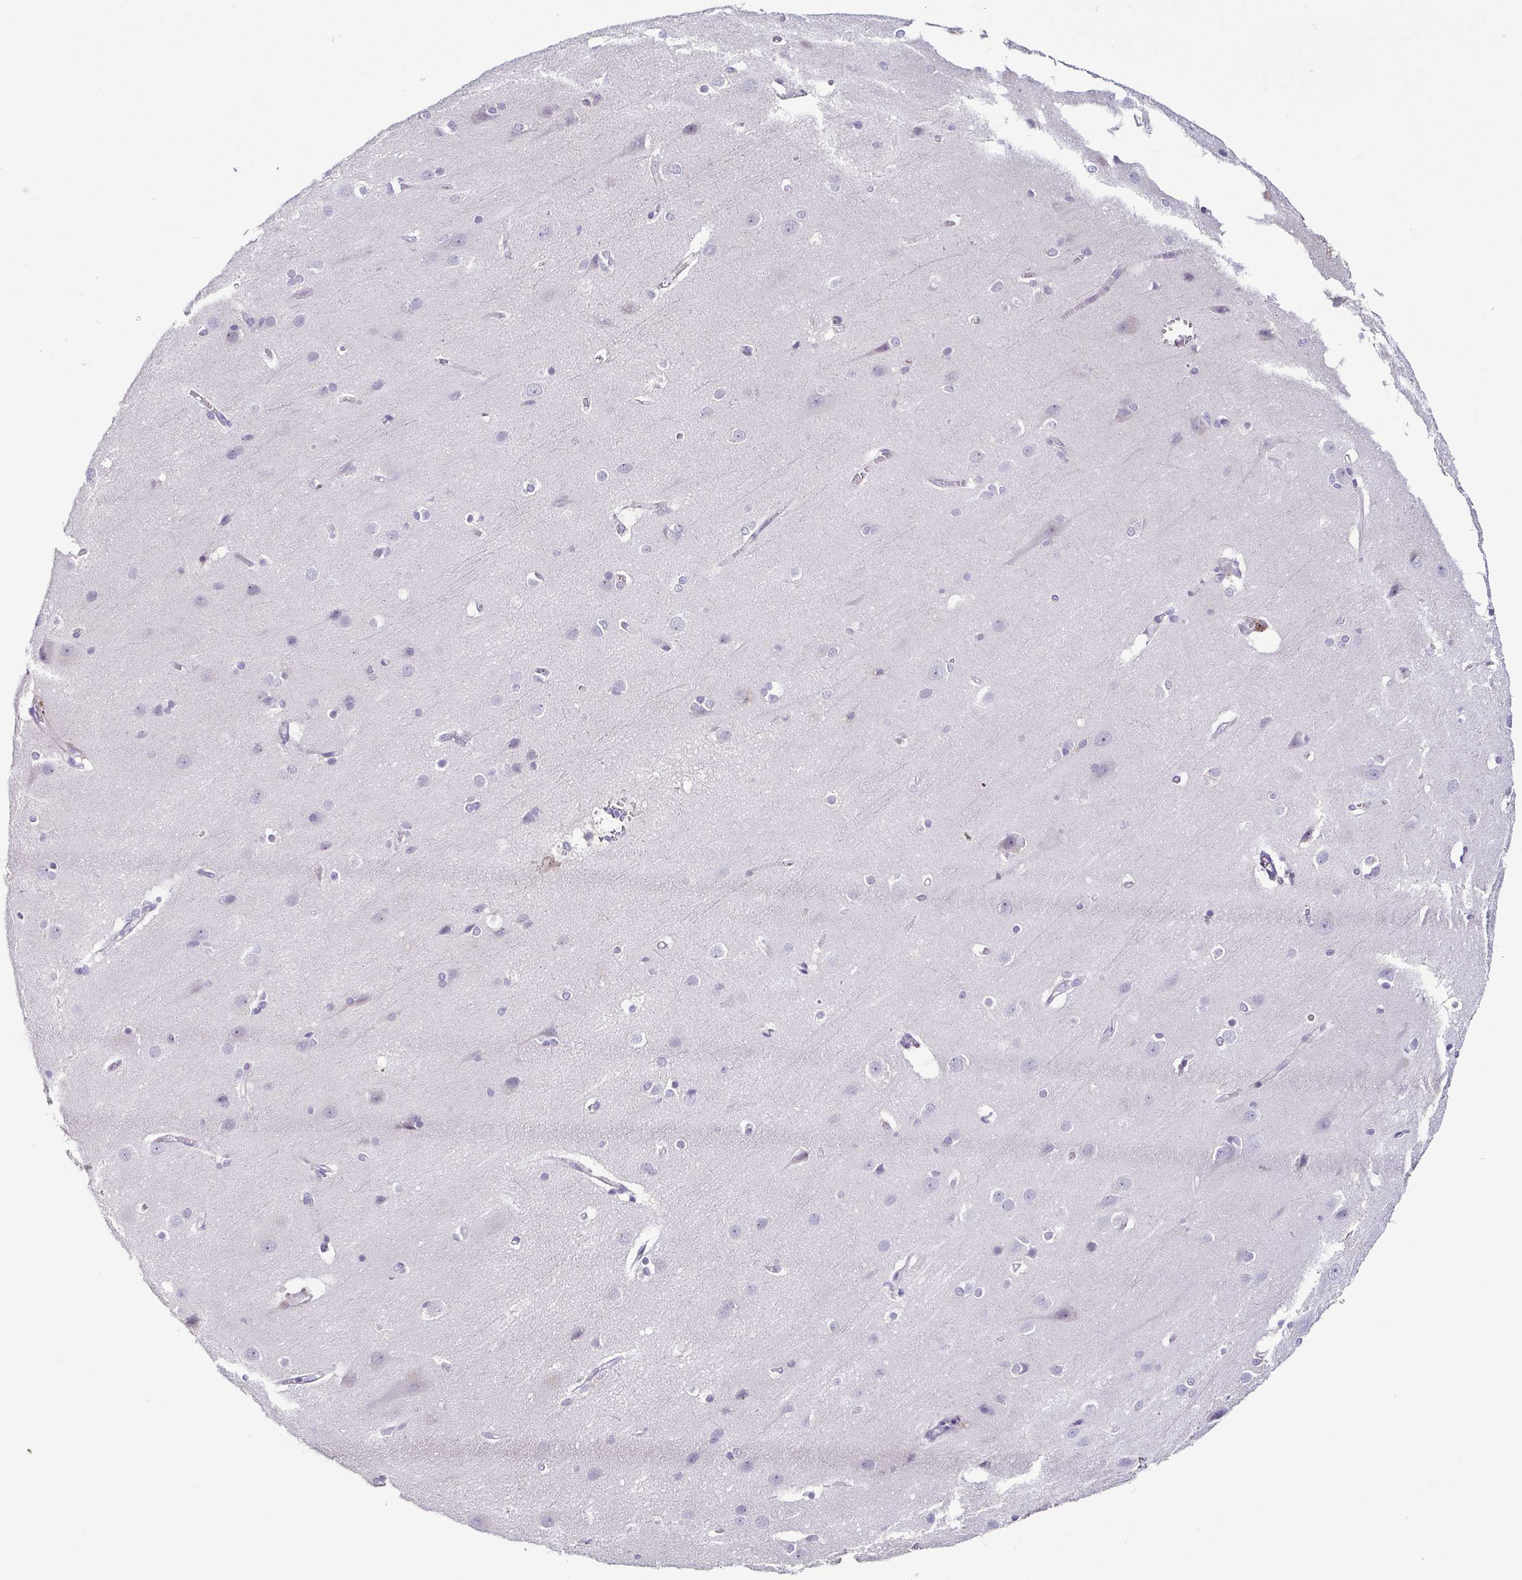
{"staining": {"intensity": "negative", "quantity": "none", "location": "none"}, "tissue": "cerebral cortex", "cell_type": "Endothelial cells", "image_type": "normal", "snomed": [{"axis": "morphology", "description": "Normal tissue, NOS"}, {"axis": "topography", "description": "Cerebral cortex"}], "caption": "Human cerebral cortex stained for a protein using IHC displays no staining in endothelial cells.", "gene": "TERT", "patient": {"sex": "male", "age": 37}}